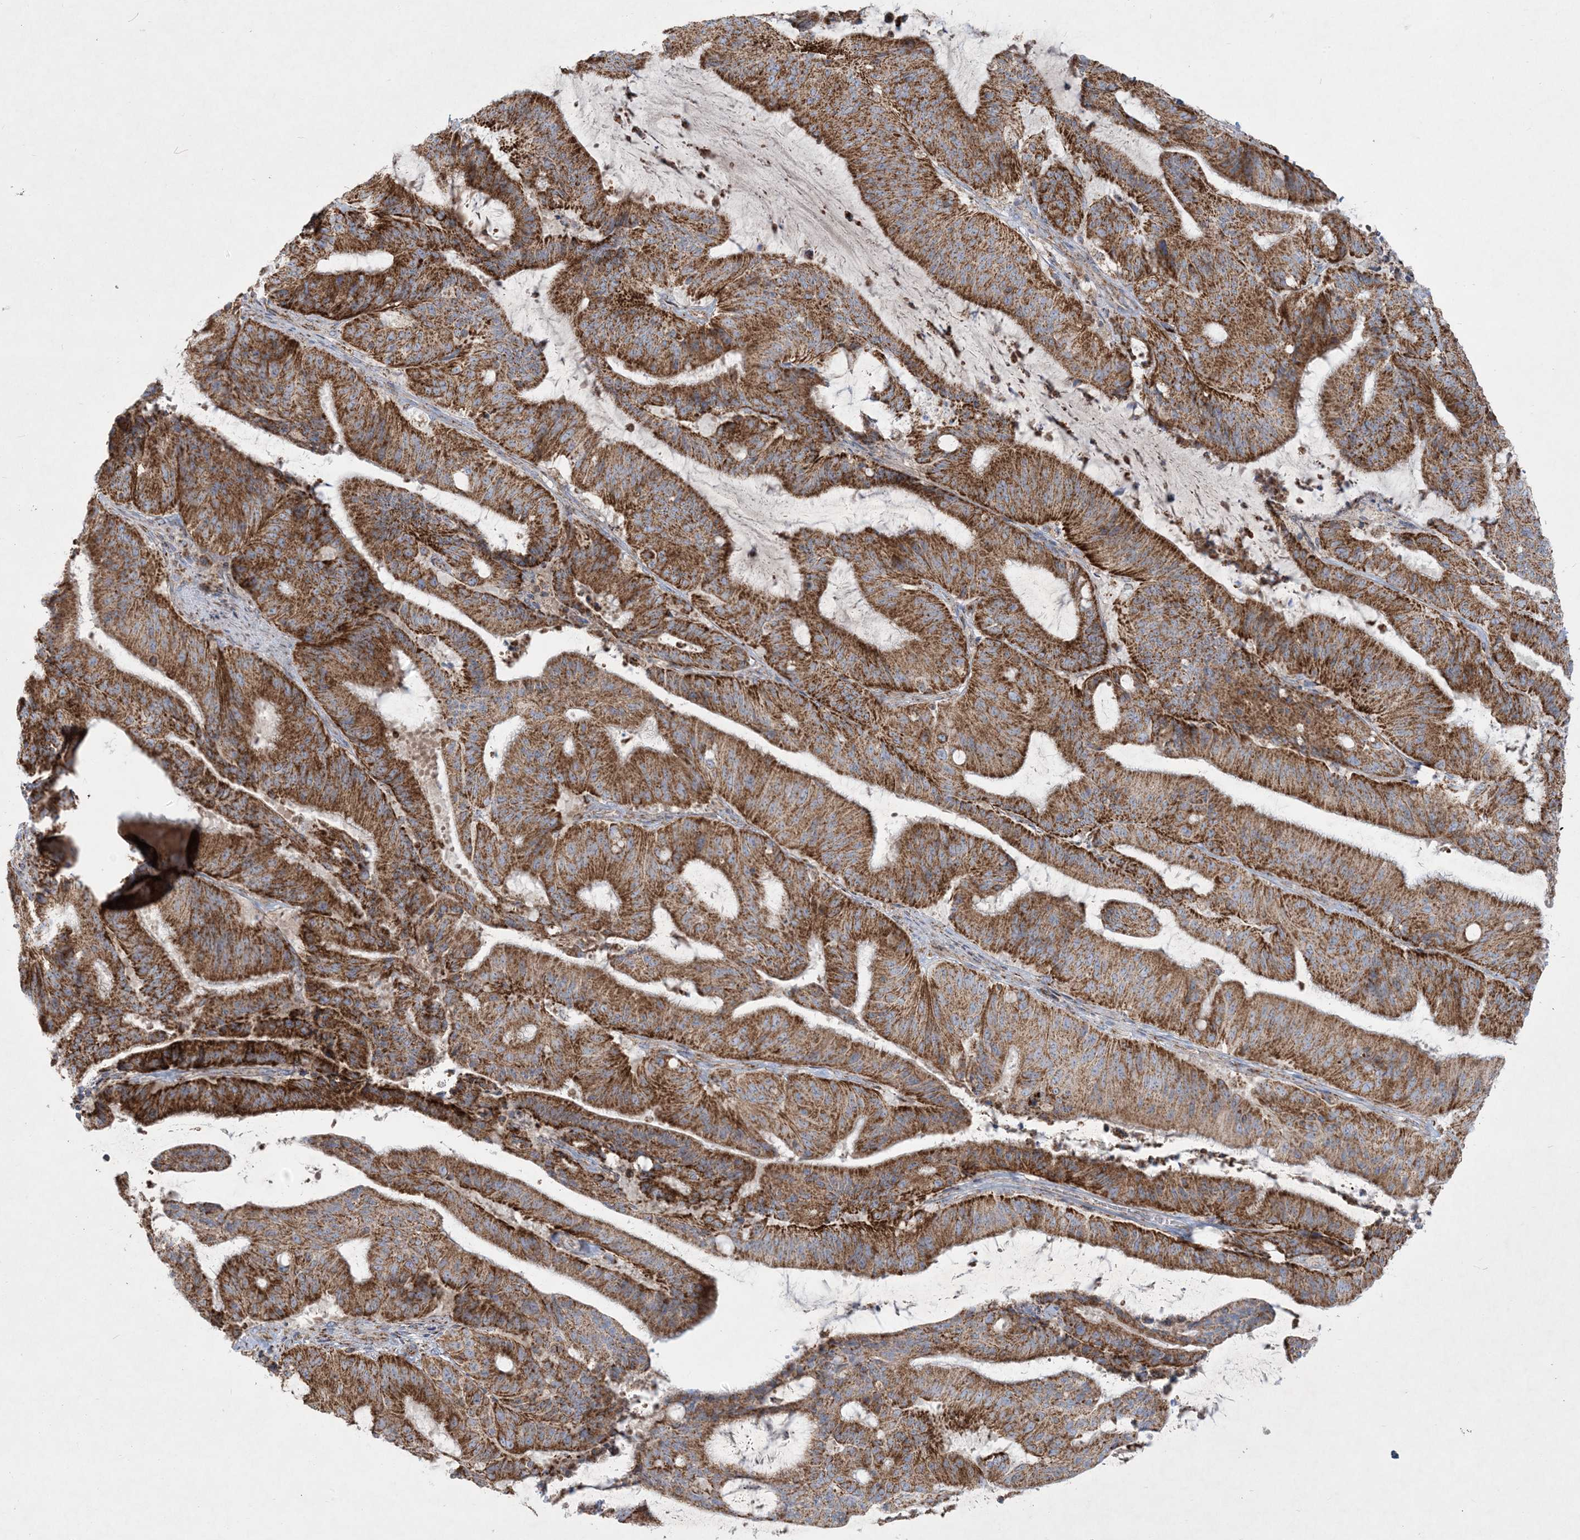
{"staining": {"intensity": "strong", "quantity": ">75%", "location": "cytoplasmic/membranous"}, "tissue": "liver cancer", "cell_type": "Tumor cells", "image_type": "cancer", "snomed": [{"axis": "morphology", "description": "Normal tissue, NOS"}, {"axis": "morphology", "description": "Cholangiocarcinoma"}, {"axis": "topography", "description": "Liver"}, {"axis": "topography", "description": "Peripheral nerve tissue"}], "caption": "A high-resolution micrograph shows immunohistochemistry (IHC) staining of liver cholangiocarcinoma, which demonstrates strong cytoplasmic/membranous expression in about >75% of tumor cells. Using DAB (brown) and hematoxylin (blue) stains, captured at high magnification using brightfield microscopy.", "gene": "BEND4", "patient": {"sex": "female", "age": 73}}